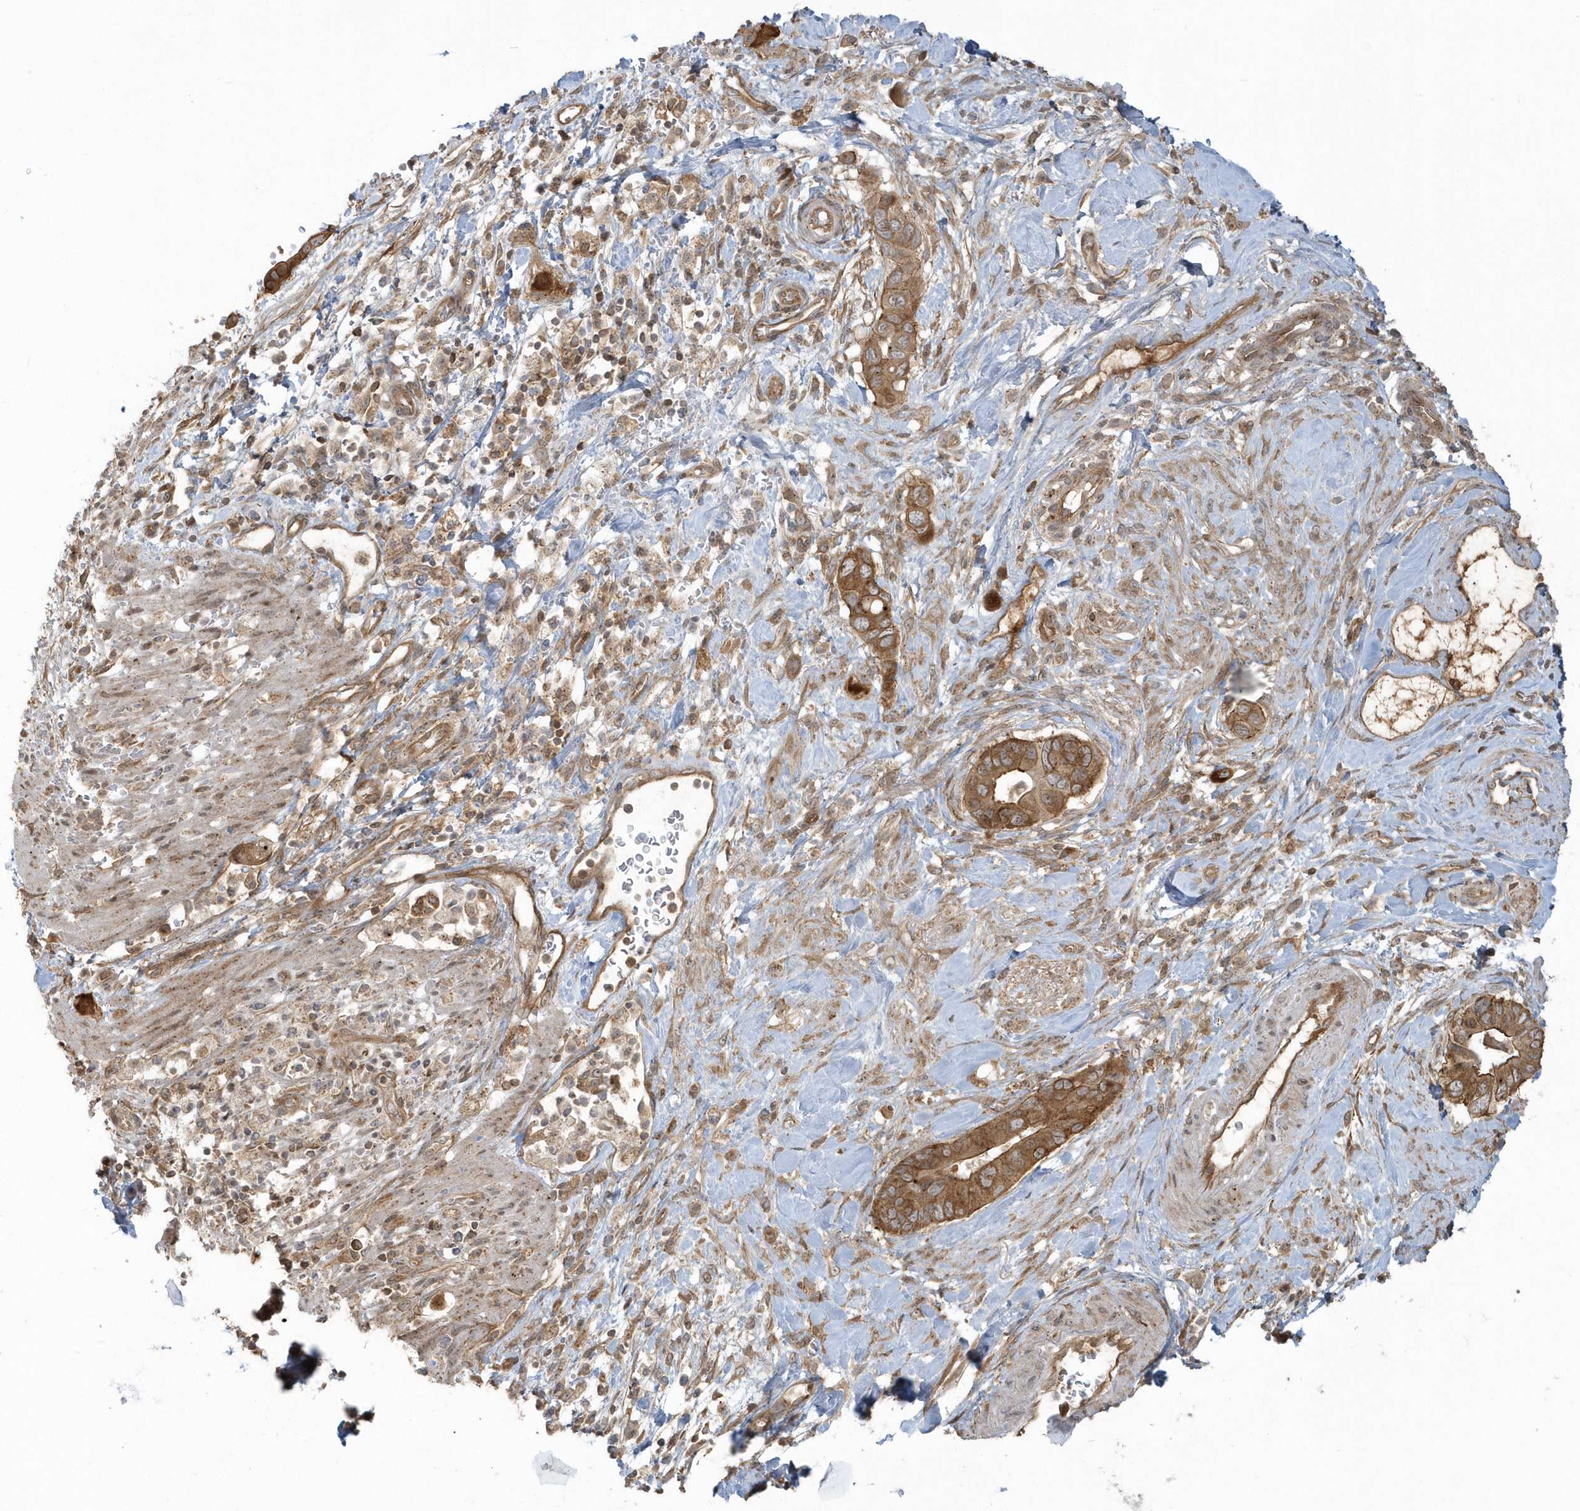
{"staining": {"intensity": "moderate", "quantity": ">75%", "location": "cytoplasmic/membranous"}, "tissue": "pancreatic cancer", "cell_type": "Tumor cells", "image_type": "cancer", "snomed": [{"axis": "morphology", "description": "Adenocarcinoma, NOS"}, {"axis": "topography", "description": "Pancreas"}], "caption": "Protein analysis of pancreatic cancer (adenocarcinoma) tissue displays moderate cytoplasmic/membranous positivity in approximately >75% of tumor cells.", "gene": "STIM2", "patient": {"sex": "male", "age": 68}}